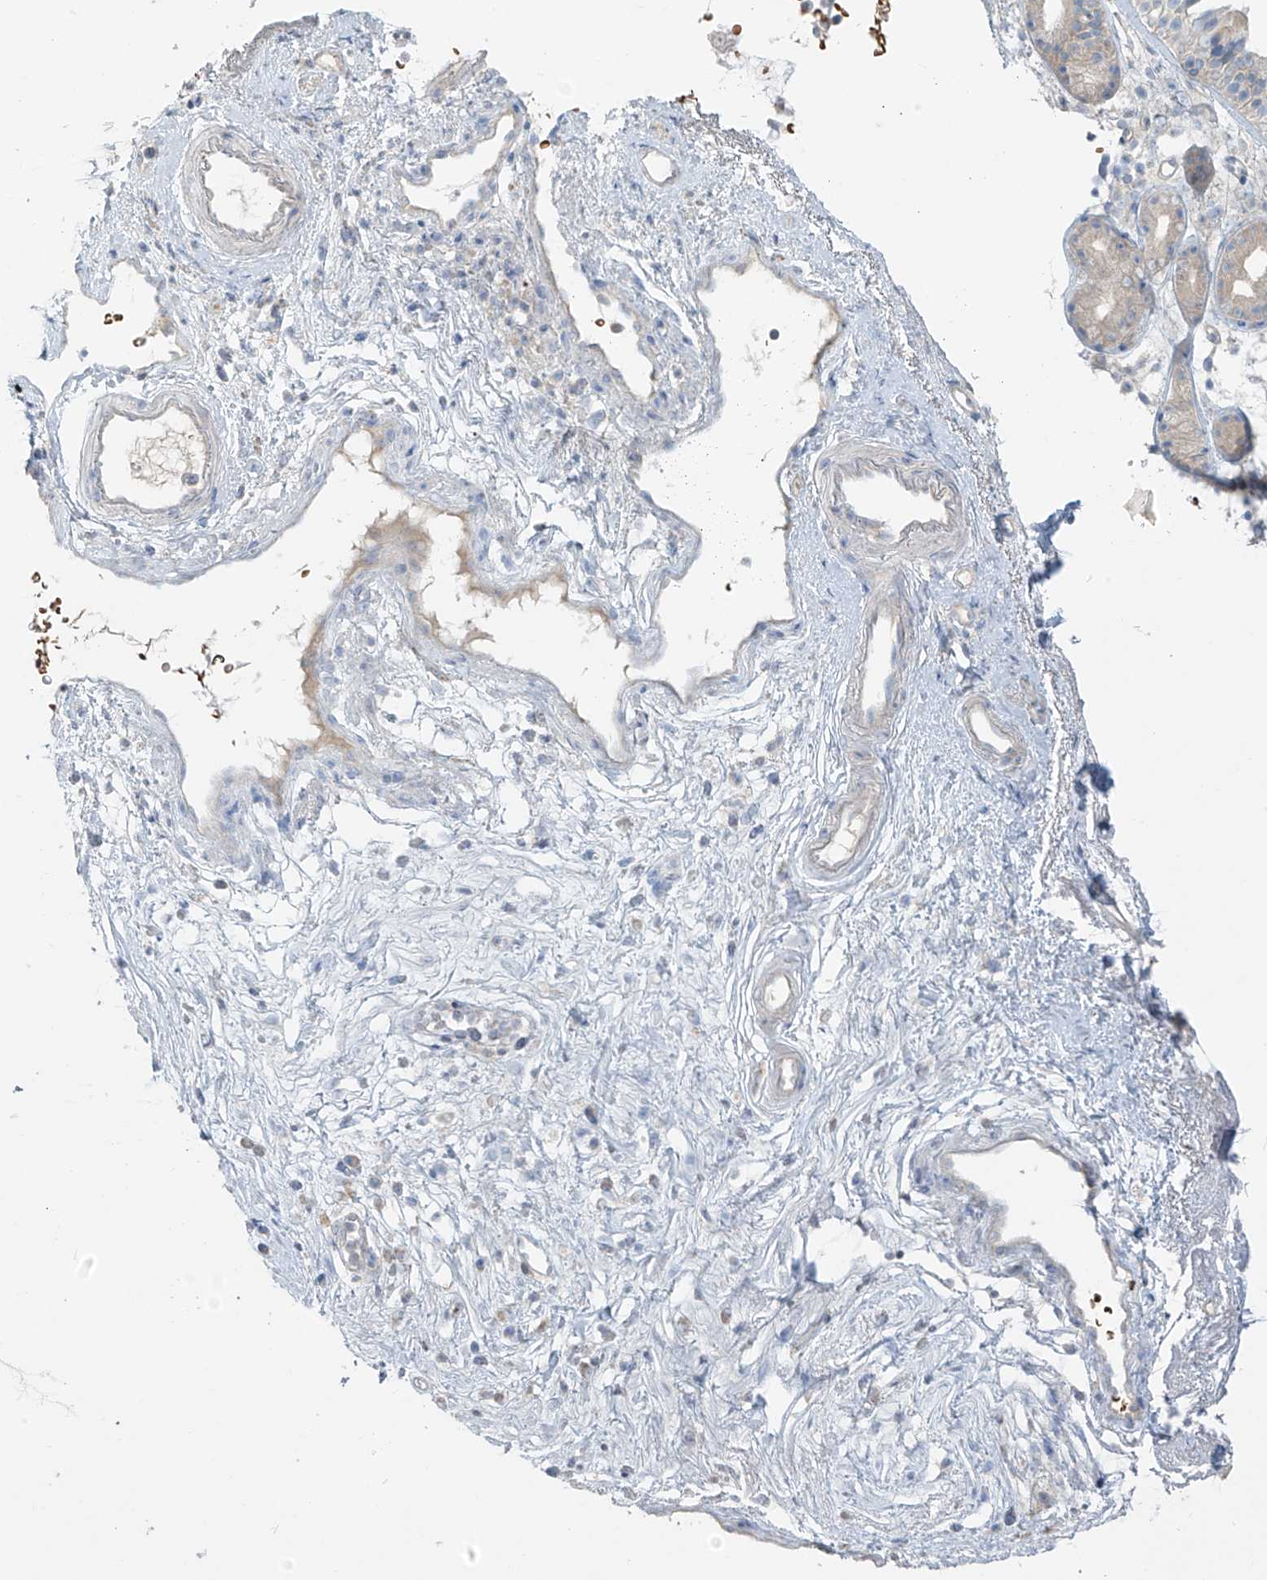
{"staining": {"intensity": "moderate", "quantity": "25%-75%", "location": "cytoplasmic/membranous"}, "tissue": "nasopharynx", "cell_type": "Respiratory epithelial cells", "image_type": "normal", "snomed": [{"axis": "morphology", "description": "Normal tissue, NOS"}, {"axis": "morphology", "description": "Inflammation, NOS"}, {"axis": "morphology", "description": "Malignant melanoma, Metastatic site"}, {"axis": "topography", "description": "Nasopharynx"}], "caption": "Normal nasopharynx shows moderate cytoplasmic/membranous expression in approximately 25%-75% of respiratory epithelial cells Using DAB (3,3'-diaminobenzidine) (brown) and hematoxylin (blue) stains, captured at high magnification using brightfield microscopy..", "gene": "DGKQ", "patient": {"sex": "male", "age": 70}}